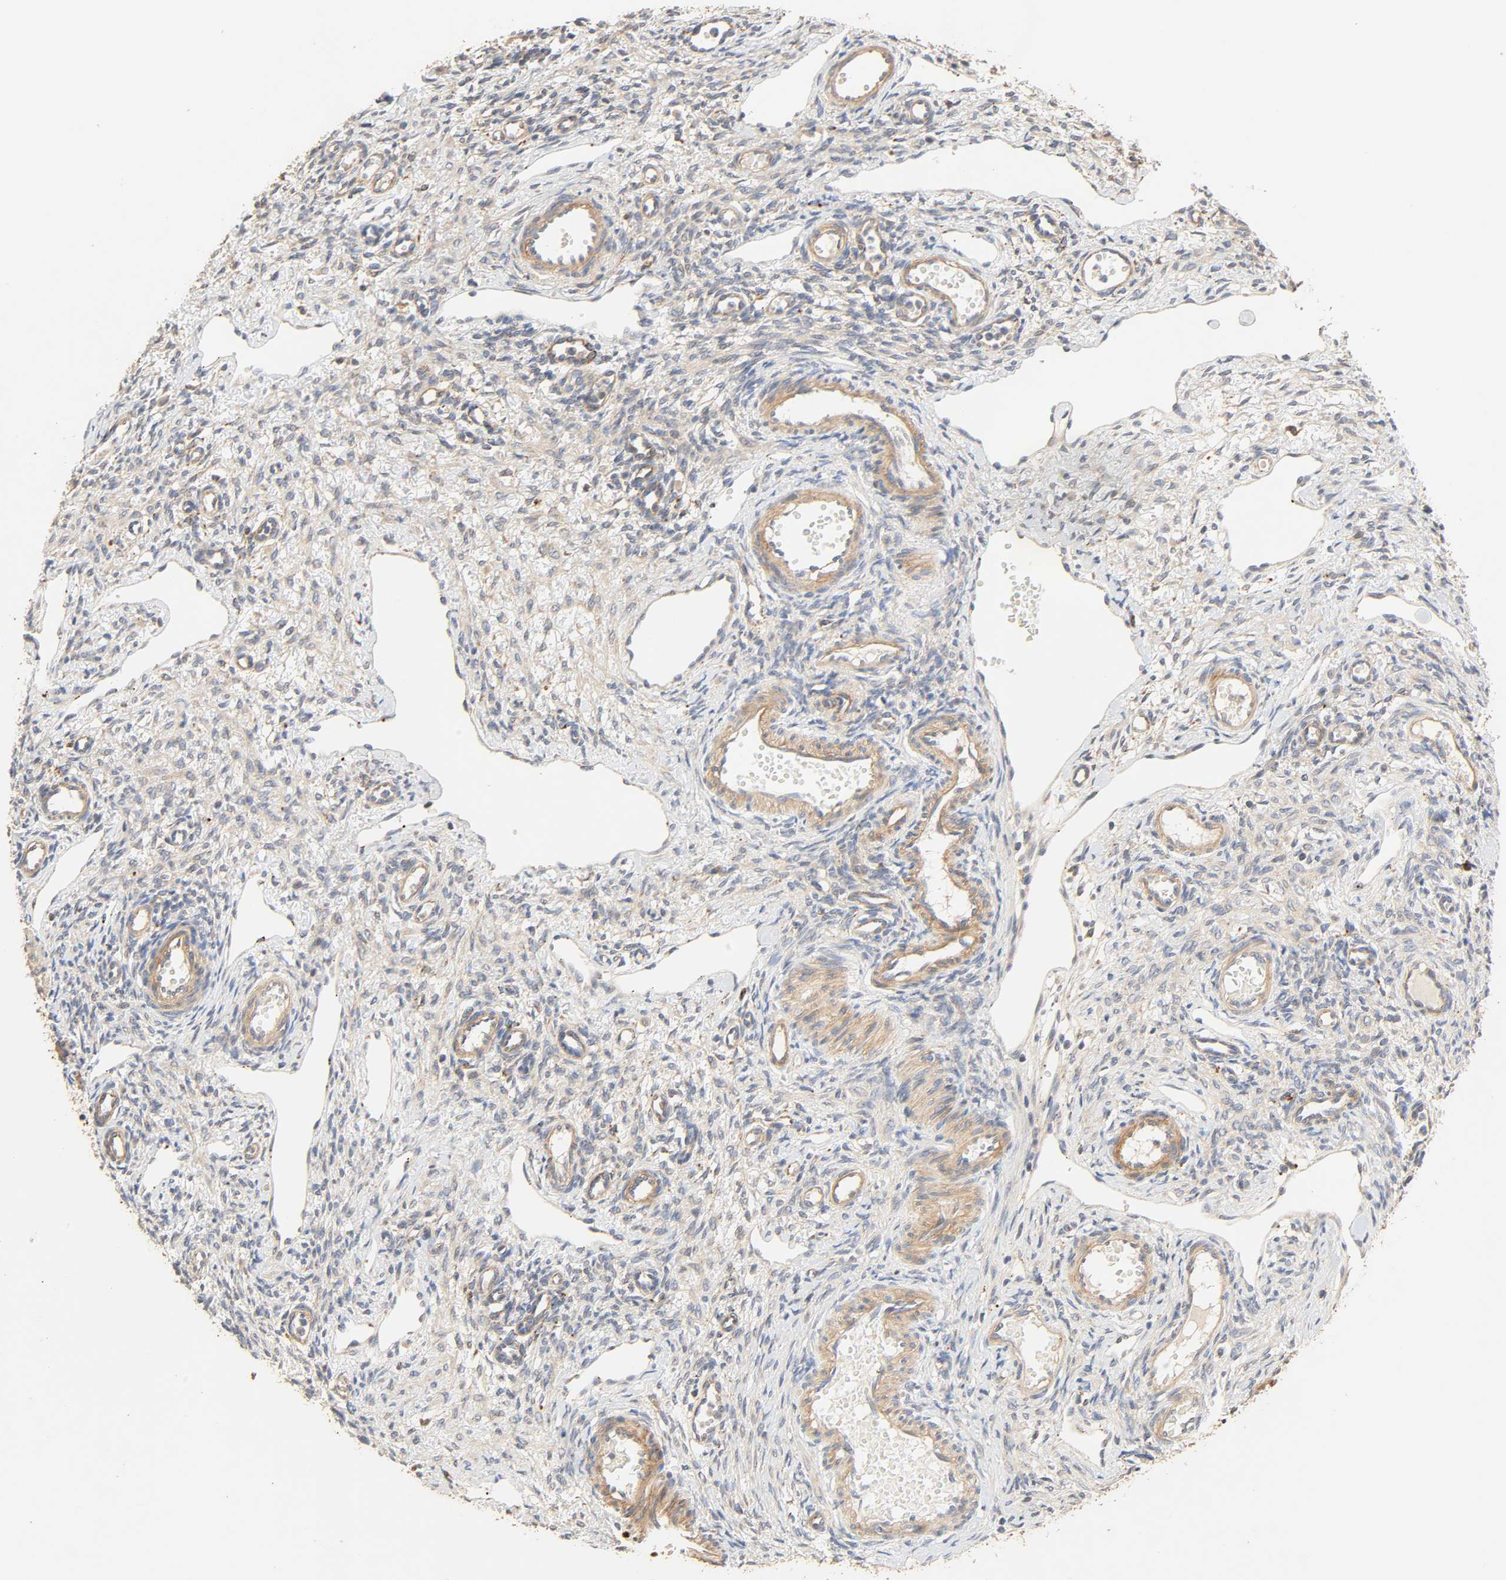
{"staining": {"intensity": "weak", "quantity": "25%-75%", "location": "cytoplasmic/membranous"}, "tissue": "ovary", "cell_type": "Ovarian stroma cells", "image_type": "normal", "snomed": [{"axis": "morphology", "description": "Normal tissue, NOS"}, {"axis": "topography", "description": "Ovary"}], "caption": "Ovarian stroma cells show low levels of weak cytoplasmic/membranous positivity in approximately 25%-75% of cells in unremarkable human ovary. (DAB = brown stain, brightfield microscopy at high magnification).", "gene": "MAPK6", "patient": {"sex": "female", "age": 33}}